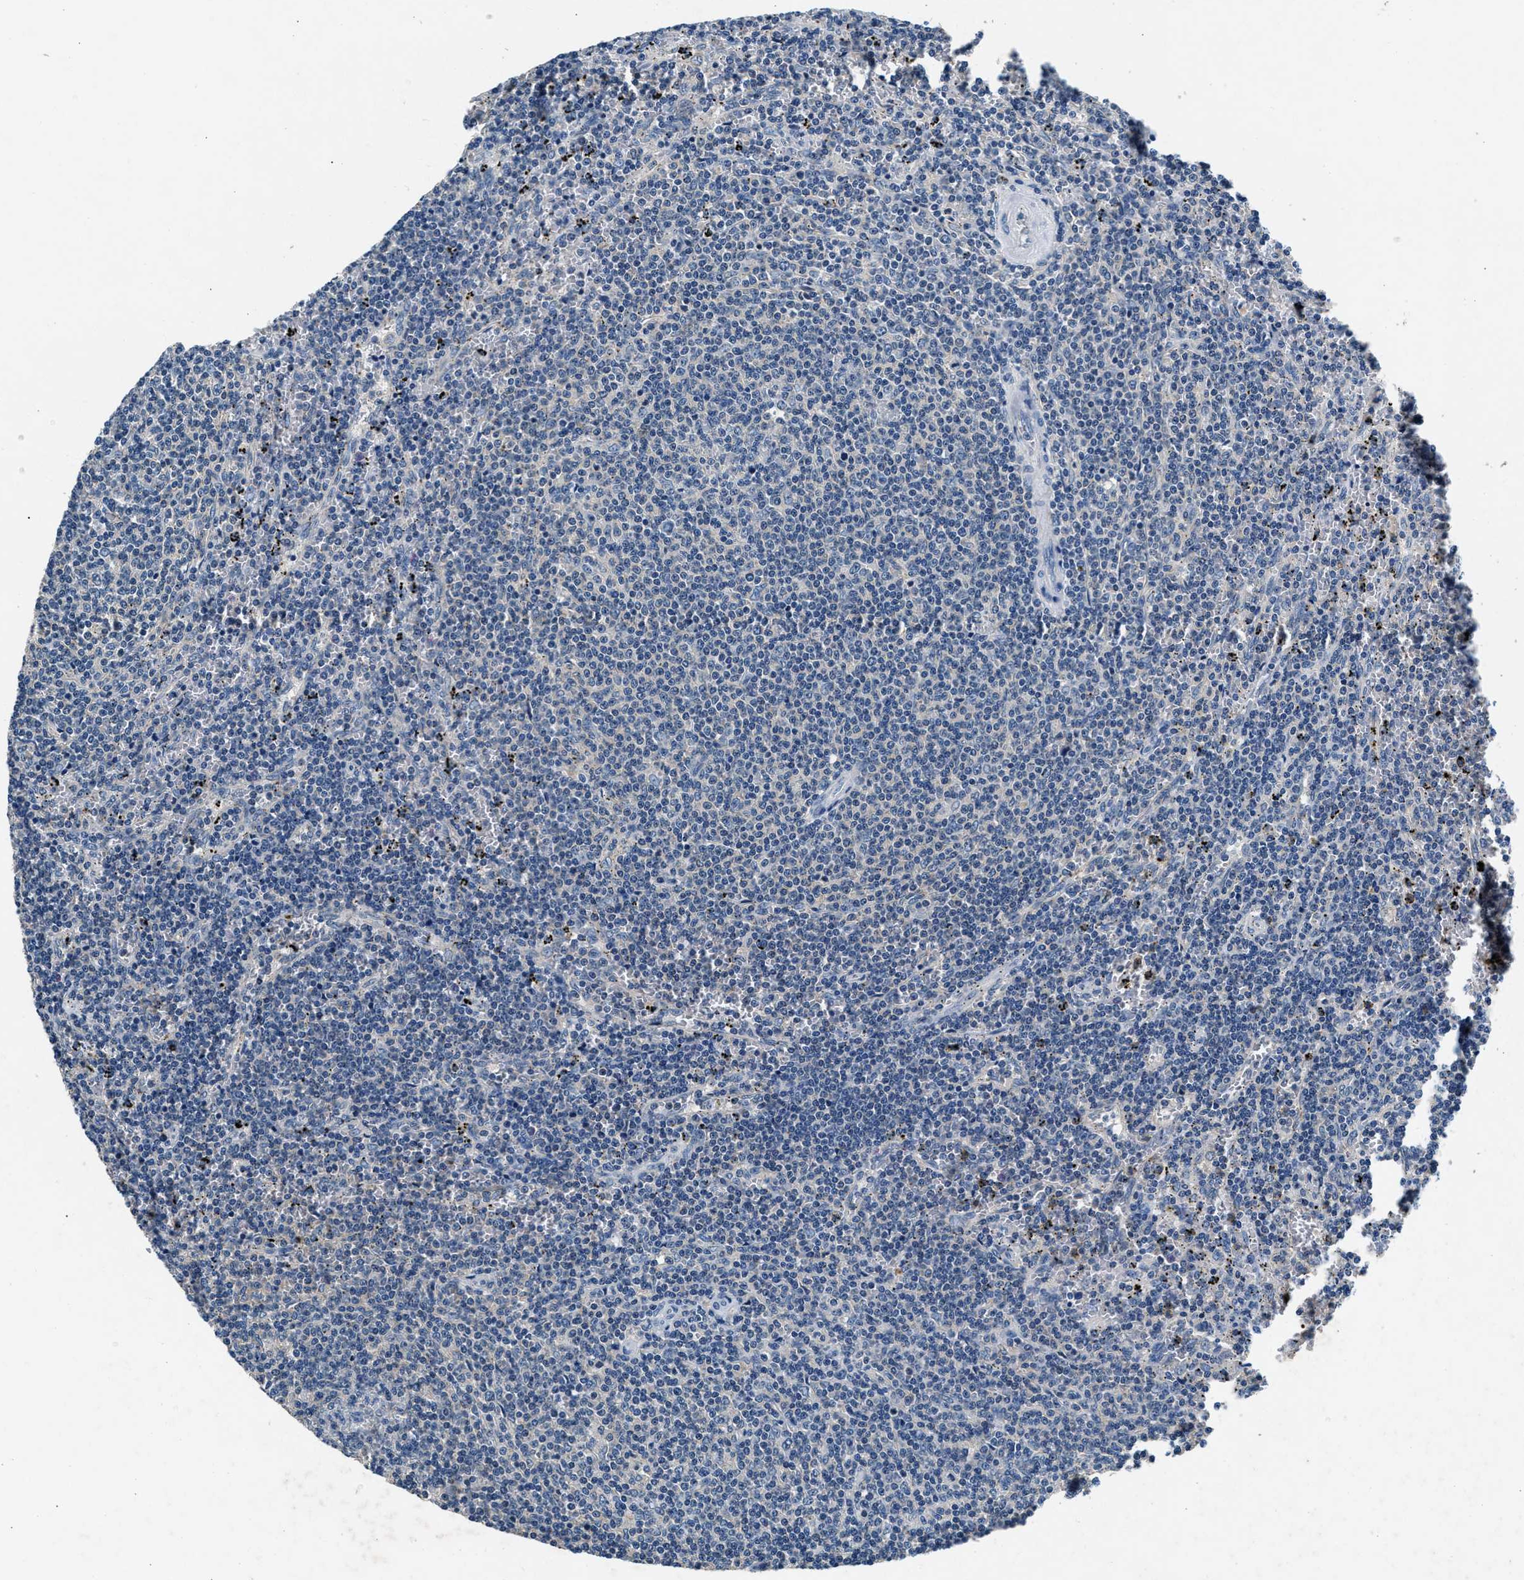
{"staining": {"intensity": "negative", "quantity": "none", "location": "none"}, "tissue": "lymphoma", "cell_type": "Tumor cells", "image_type": "cancer", "snomed": [{"axis": "morphology", "description": "Malignant lymphoma, non-Hodgkin's type, Low grade"}, {"axis": "topography", "description": "Spleen"}], "caption": "Protein analysis of low-grade malignant lymphoma, non-Hodgkin's type demonstrates no significant expression in tumor cells. Nuclei are stained in blue.", "gene": "DENND6B", "patient": {"sex": "female", "age": 50}}